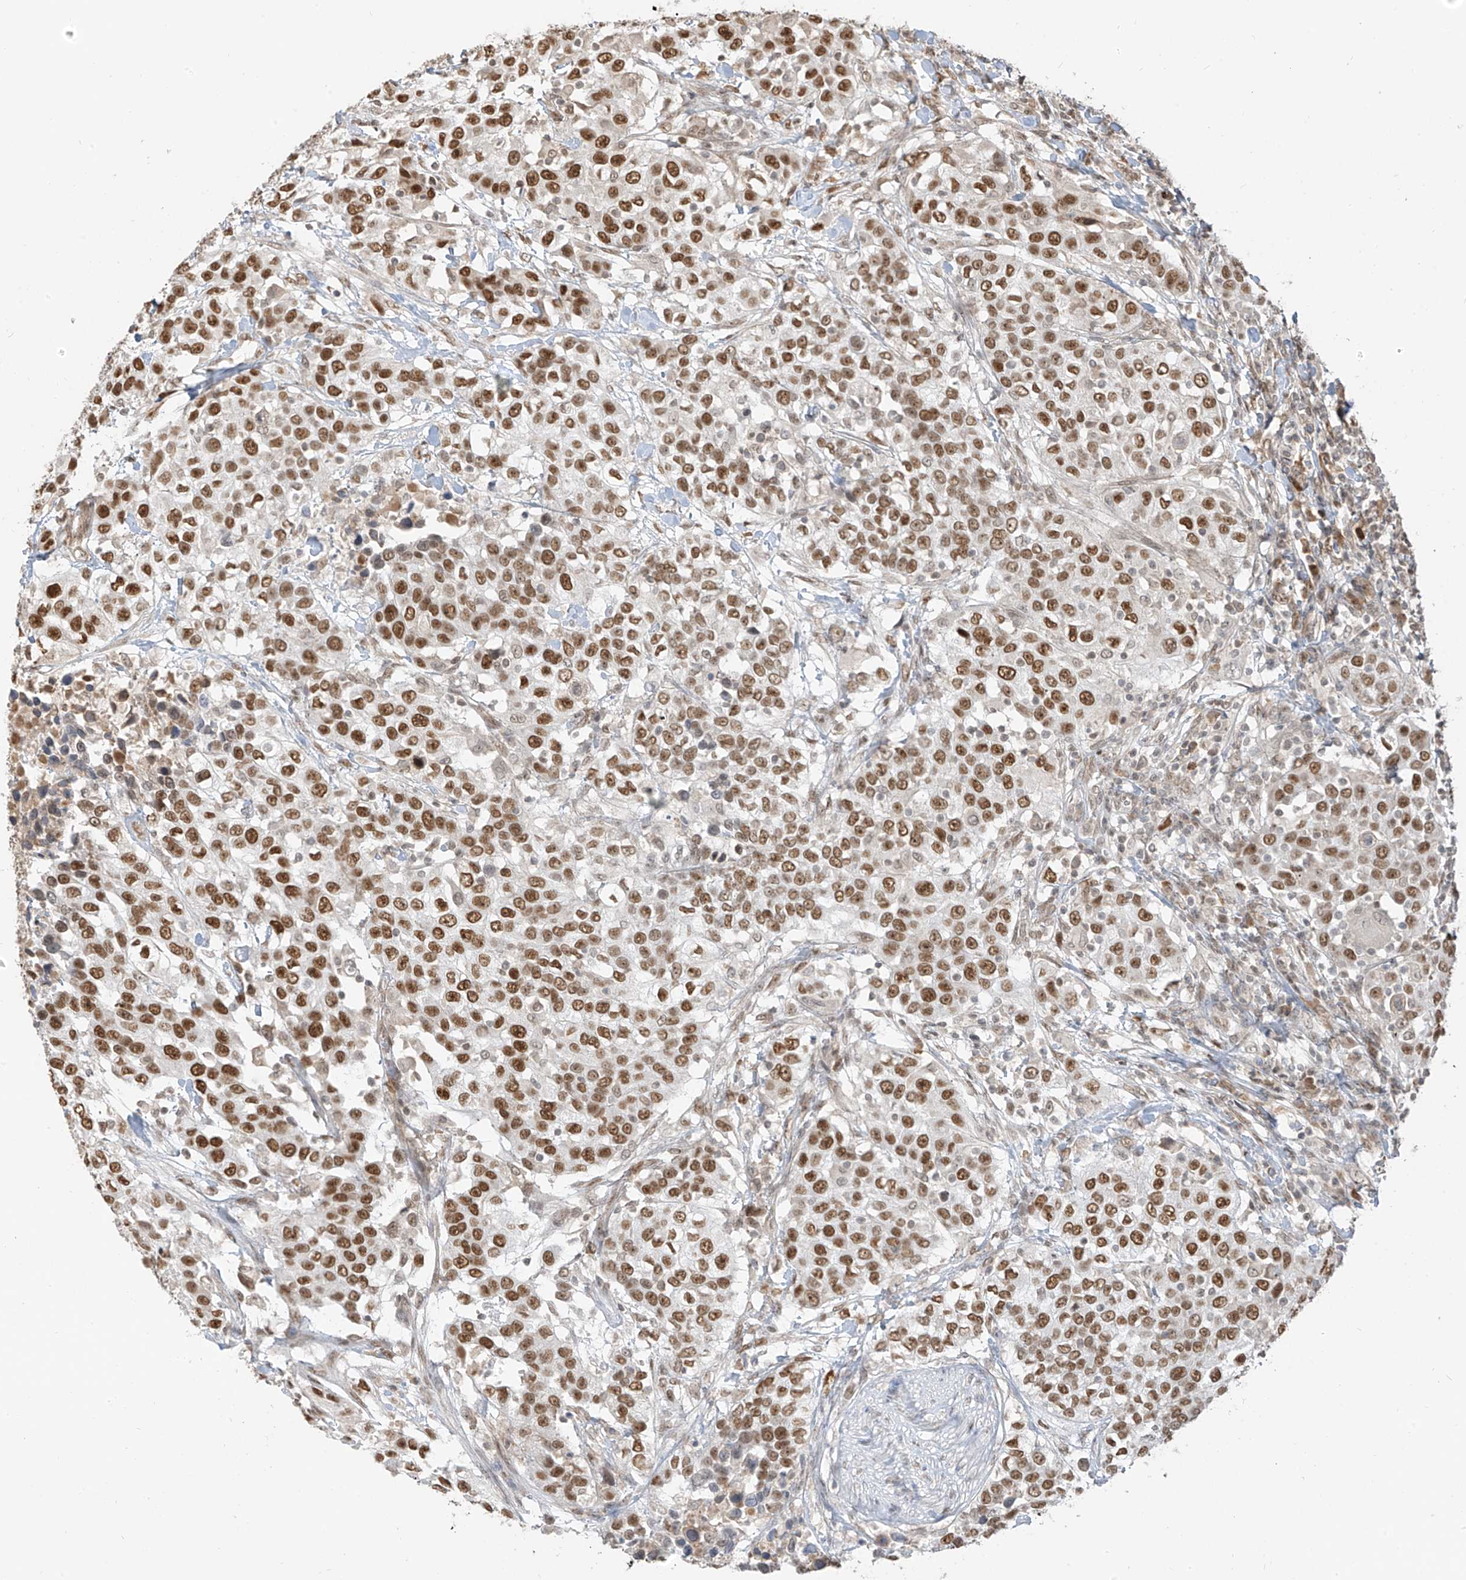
{"staining": {"intensity": "moderate", "quantity": ">75%", "location": "nuclear"}, "tissue": "urothelial cancer", "cell_type": "Tumor cells", "image_type": "cancer", "snomed": [{"axis": "morphology", "description": "Urothelial carcinoma, High grade"}, {"axis": "topography", "description": "Urinary bladder"}], "caption": "Human urothelial carcinoma (high-grade) stained for a protein (brown) demonstrates moderate nuclear positive staining in about >75% of tumor cells.", "gene": "ZMYM2", "patient": {"sex": "female", "age": 80}}